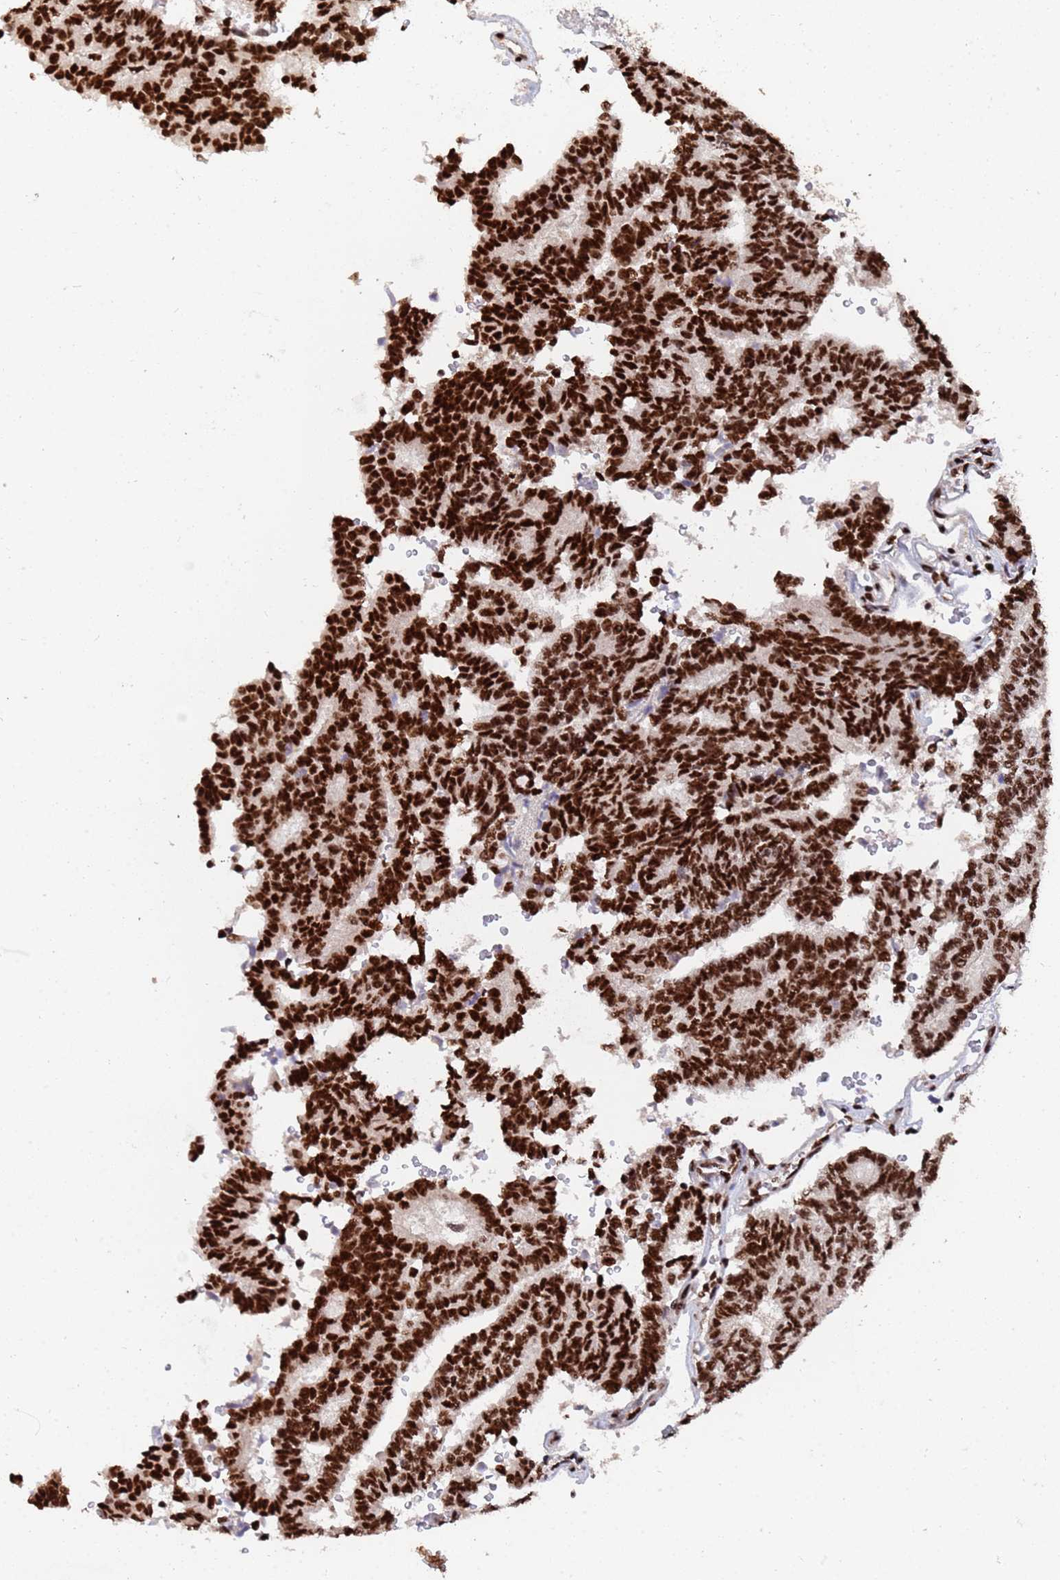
{"staining": {"intensity": "strong", "quantity": ">75%", "location": "nuclear"}, "tissue": "thyroid cancer", "cell_type": "Tumor cells", "image_type": "cancer", "snomed": [{"axis": "morphology", "description": "Papillary adenocarcinoma, NOS"}, {"axis": "topography", "description": "Thyroid gland"}], "caption": "Papillary adenocarcinoma (thyroid) stained for a protein exhibits strong nuclear positivity in tumor cells.", "gene": "SF3B2", "patient": {"sex": "female", "age": 35}}